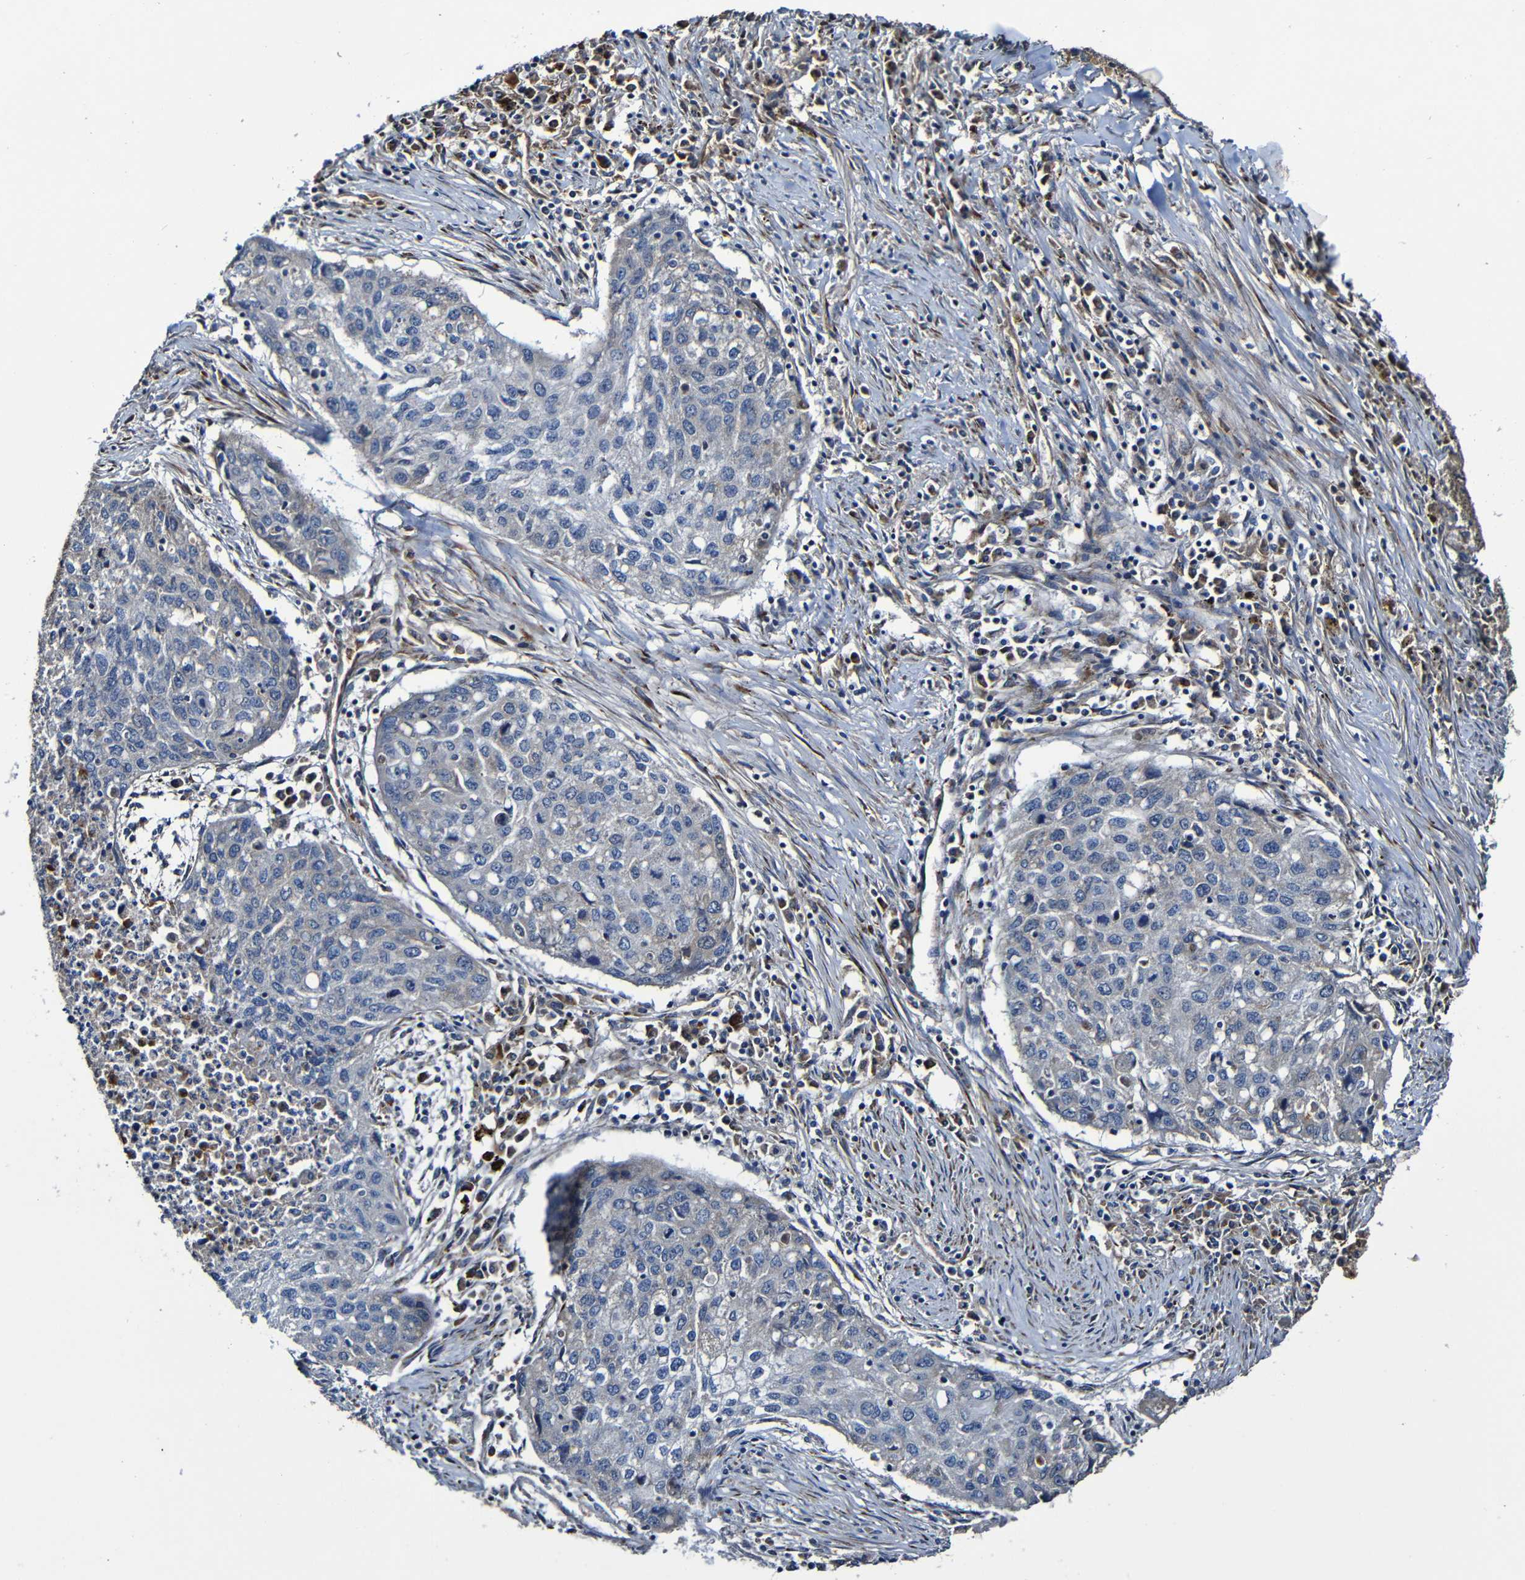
{"staining": {"intensity": "negative", "quantity": "none", "location": "none"}, "tissue": "lung cancer", "cell_type": "Tumor cells", "image_type": "cancer", "snomed": [{"axis": "morphology", "description": "Squamous cell carcinoma, NOS"}, {"axis": "topography", "description": "Lung"}], "caption": "Tumor cells are negative for protein expression in human lung cancer.", "gene": "ADAM15", "patient": {"sex": "female", "age": 63}}